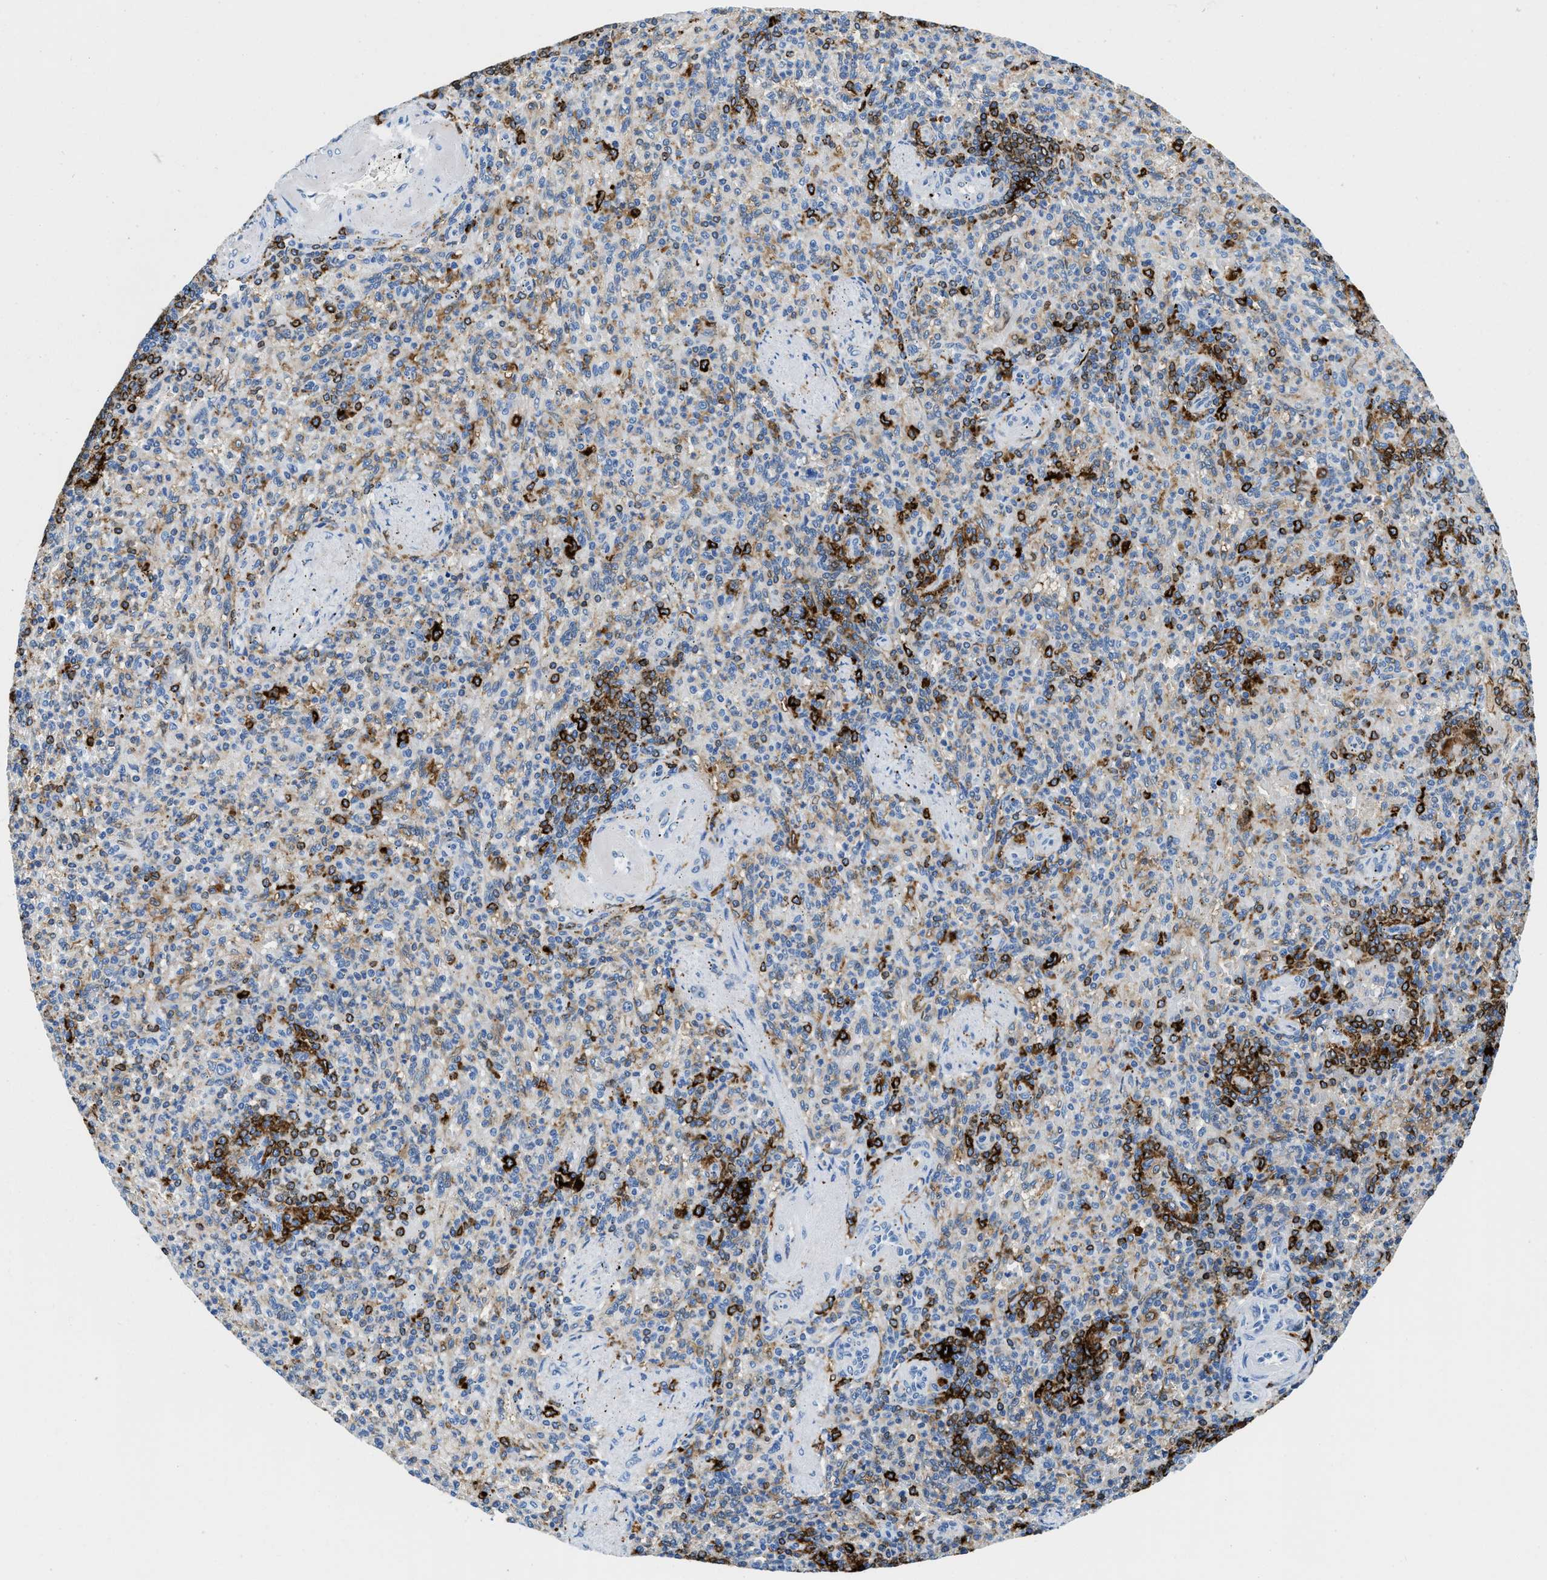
{"staining": {"intensity": "strong", "quantity": "<25%", "location": "cytoplasmic/membranous"}, "tissue": "spleen", "cell_type": "Cells in red pulp", "image_type": "normal", "snomed": [{"axis": "morphology", "description": "Normal tissue, NOS"}, {"axis": "topography", "description": "Spleen"}], "caption": "Immunohistochemical staining of benign spleen exhibits medium levels of strong cytoplasmic/membranous staining in approximately <25% of cells in red pulp. The staining was performed using DAB (3,3'-diaminobenzidine), with brown indicating positive protein expression. Nuclei are stained blue with hematoxylin.", "gene": "CD226", "patient": {"sex": "female", "age": 74}}